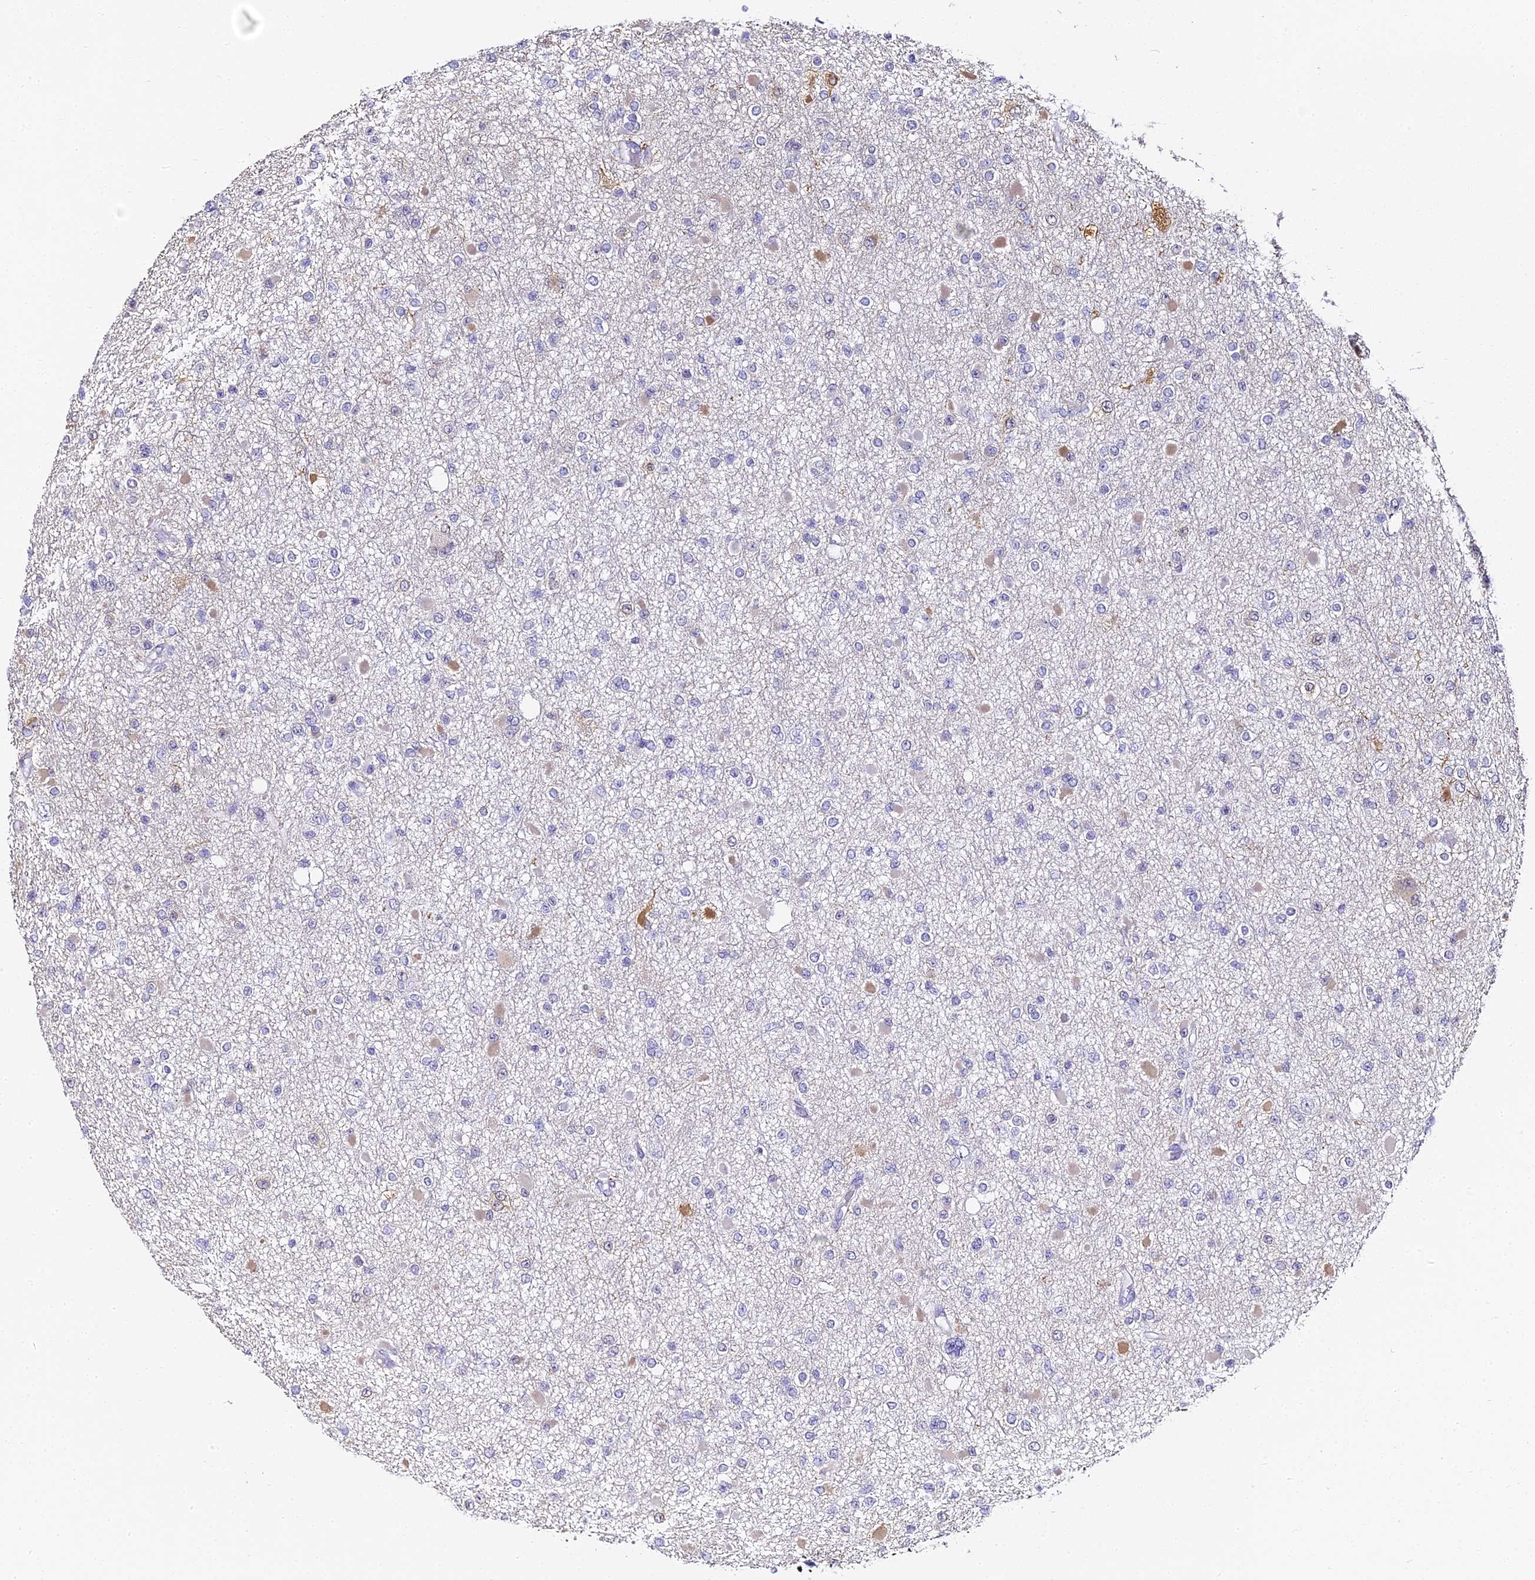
{"staining": {"intensity": "negative", "quantity": "none", "location": "none"}, "tissue": "glioma", "cell_type": "Tumor cells", "image_type": "cancer", "snomed": [{"axis": "morphology", "description": "Glioma, malignant, Low grade"}, {"axis": "topography", "description": "Brain"}], "caption": "Tumor cells show no significant protein staining in malignant glioma (low-grade). Nuclei are stained in blue.", "gene": "ABHD14A-ACY1", "patient": {"sex": "female", "age": 22}}